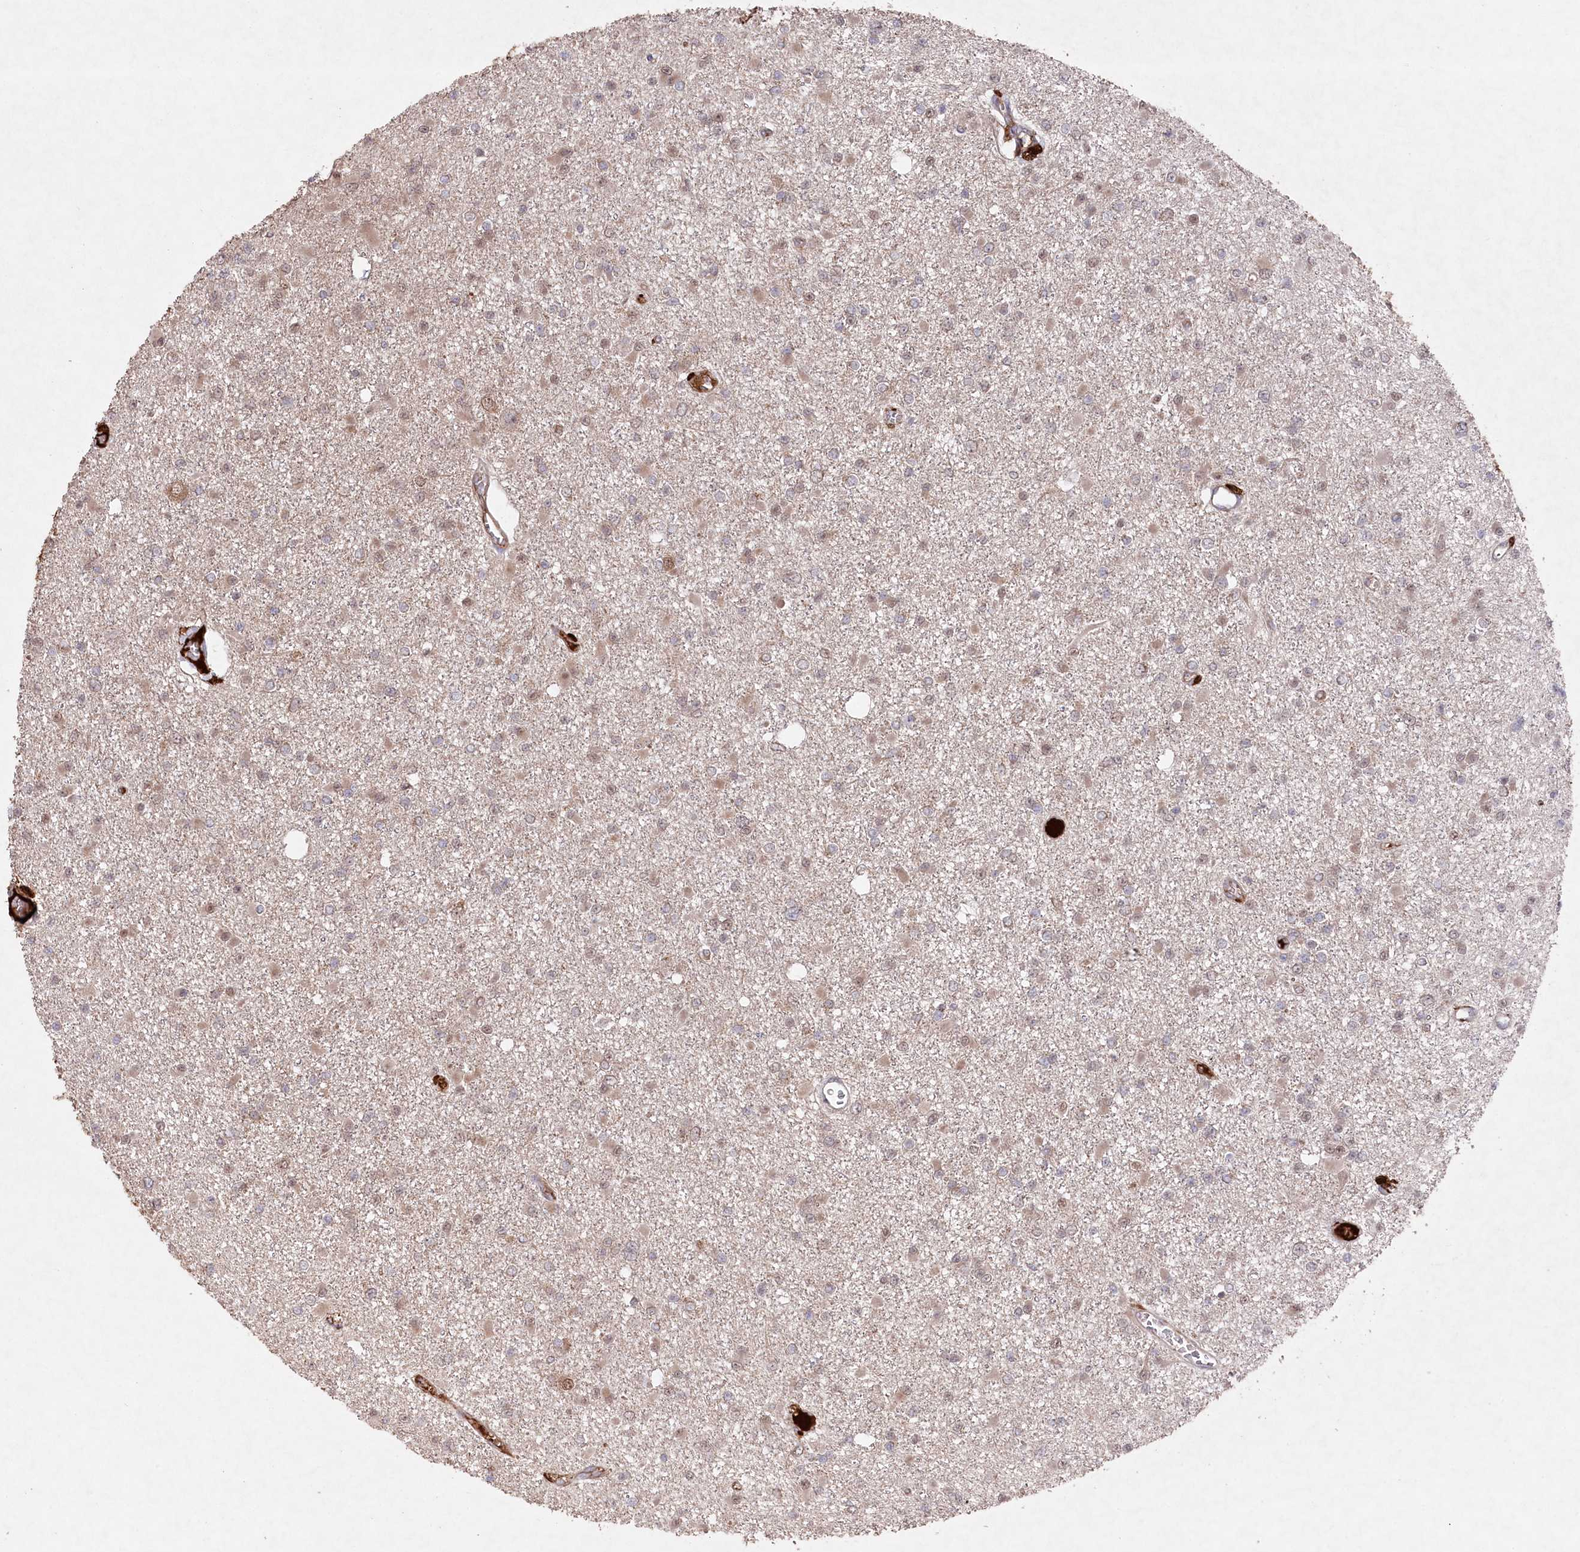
{"staining": {"intensity": "moderate", "quantity": "<25%", "location": "cytoplasmic/membranous,nuclear"}, "tissue": "glioma", "cell_type": "Tumor cells", "image_type": "cancer", "snomed": [{"axis": "morphology", "description": "Glioma, malignant, Low grade"}, {"axis": "topography", "description": "Brain"}], "caption": "Tumor cells demonstrate low levels of moderate cytoplasmic/membranous and nuclear expression in approximately <25% of cells in malignant low-grade glioma. Using DAB (brown) and hematoxylin (blue) stains, captured at high magnification using brightfield microscopy.", "gene": "PPP1R21", "patient": {"sex": "female", "age": 22}}